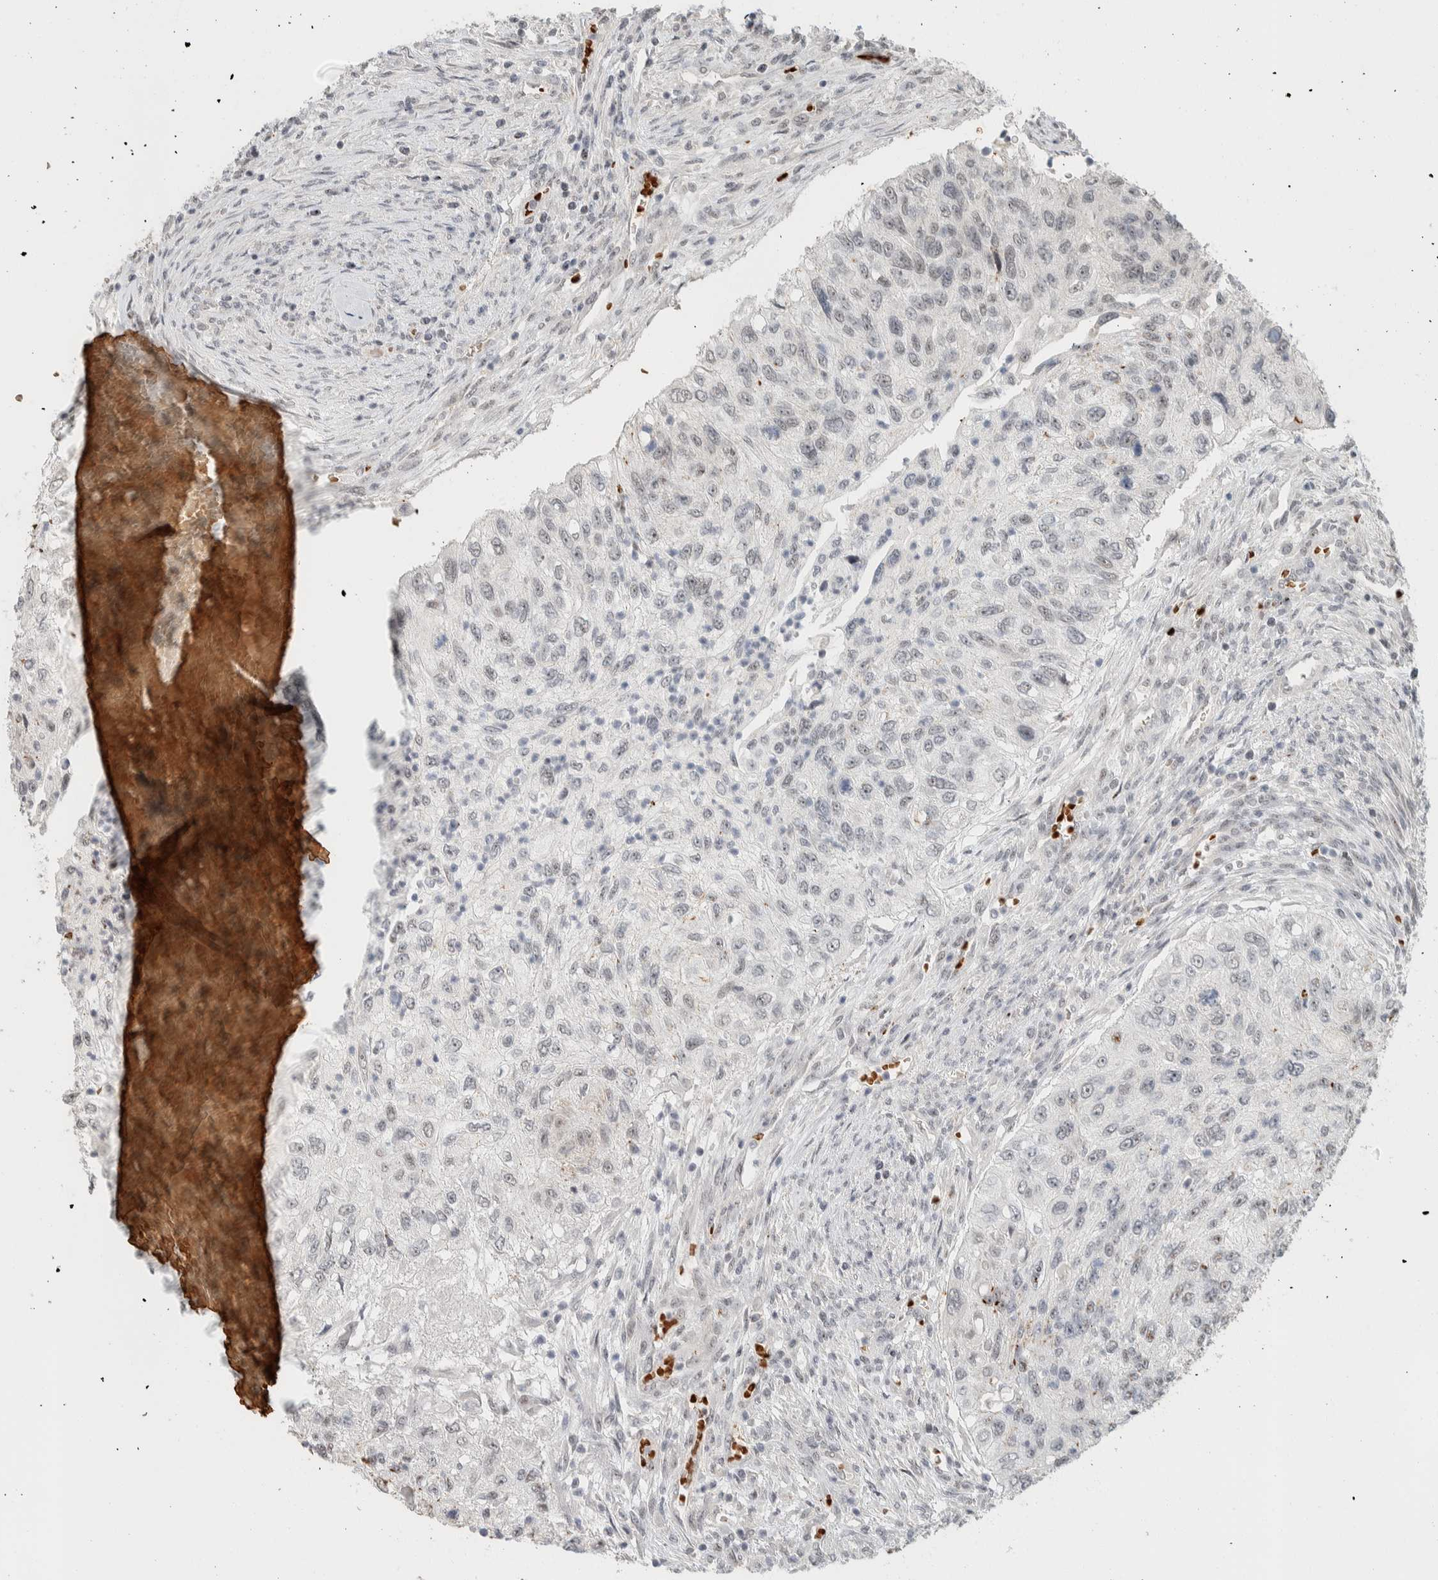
{"staining": {"intensity": "weak", "quantity": "<25%", "location": "nuclear"}, "tissue": "urothelial cancer", "cell_type": "Tumor cells", "image_type": "cancer", "snomed": [{"axis": "morphology", "description": "Urothelial carcinoma, High grade"}, {"axis": "topography", "description": "Urinary bladder"}], "caption": "Tumor cells are negative for brown protein staining in urothelial cancer. (DAB IHC, high magnification).", "gene": "ZBTB2", "patient": {"sex": "female", "age": 60}}